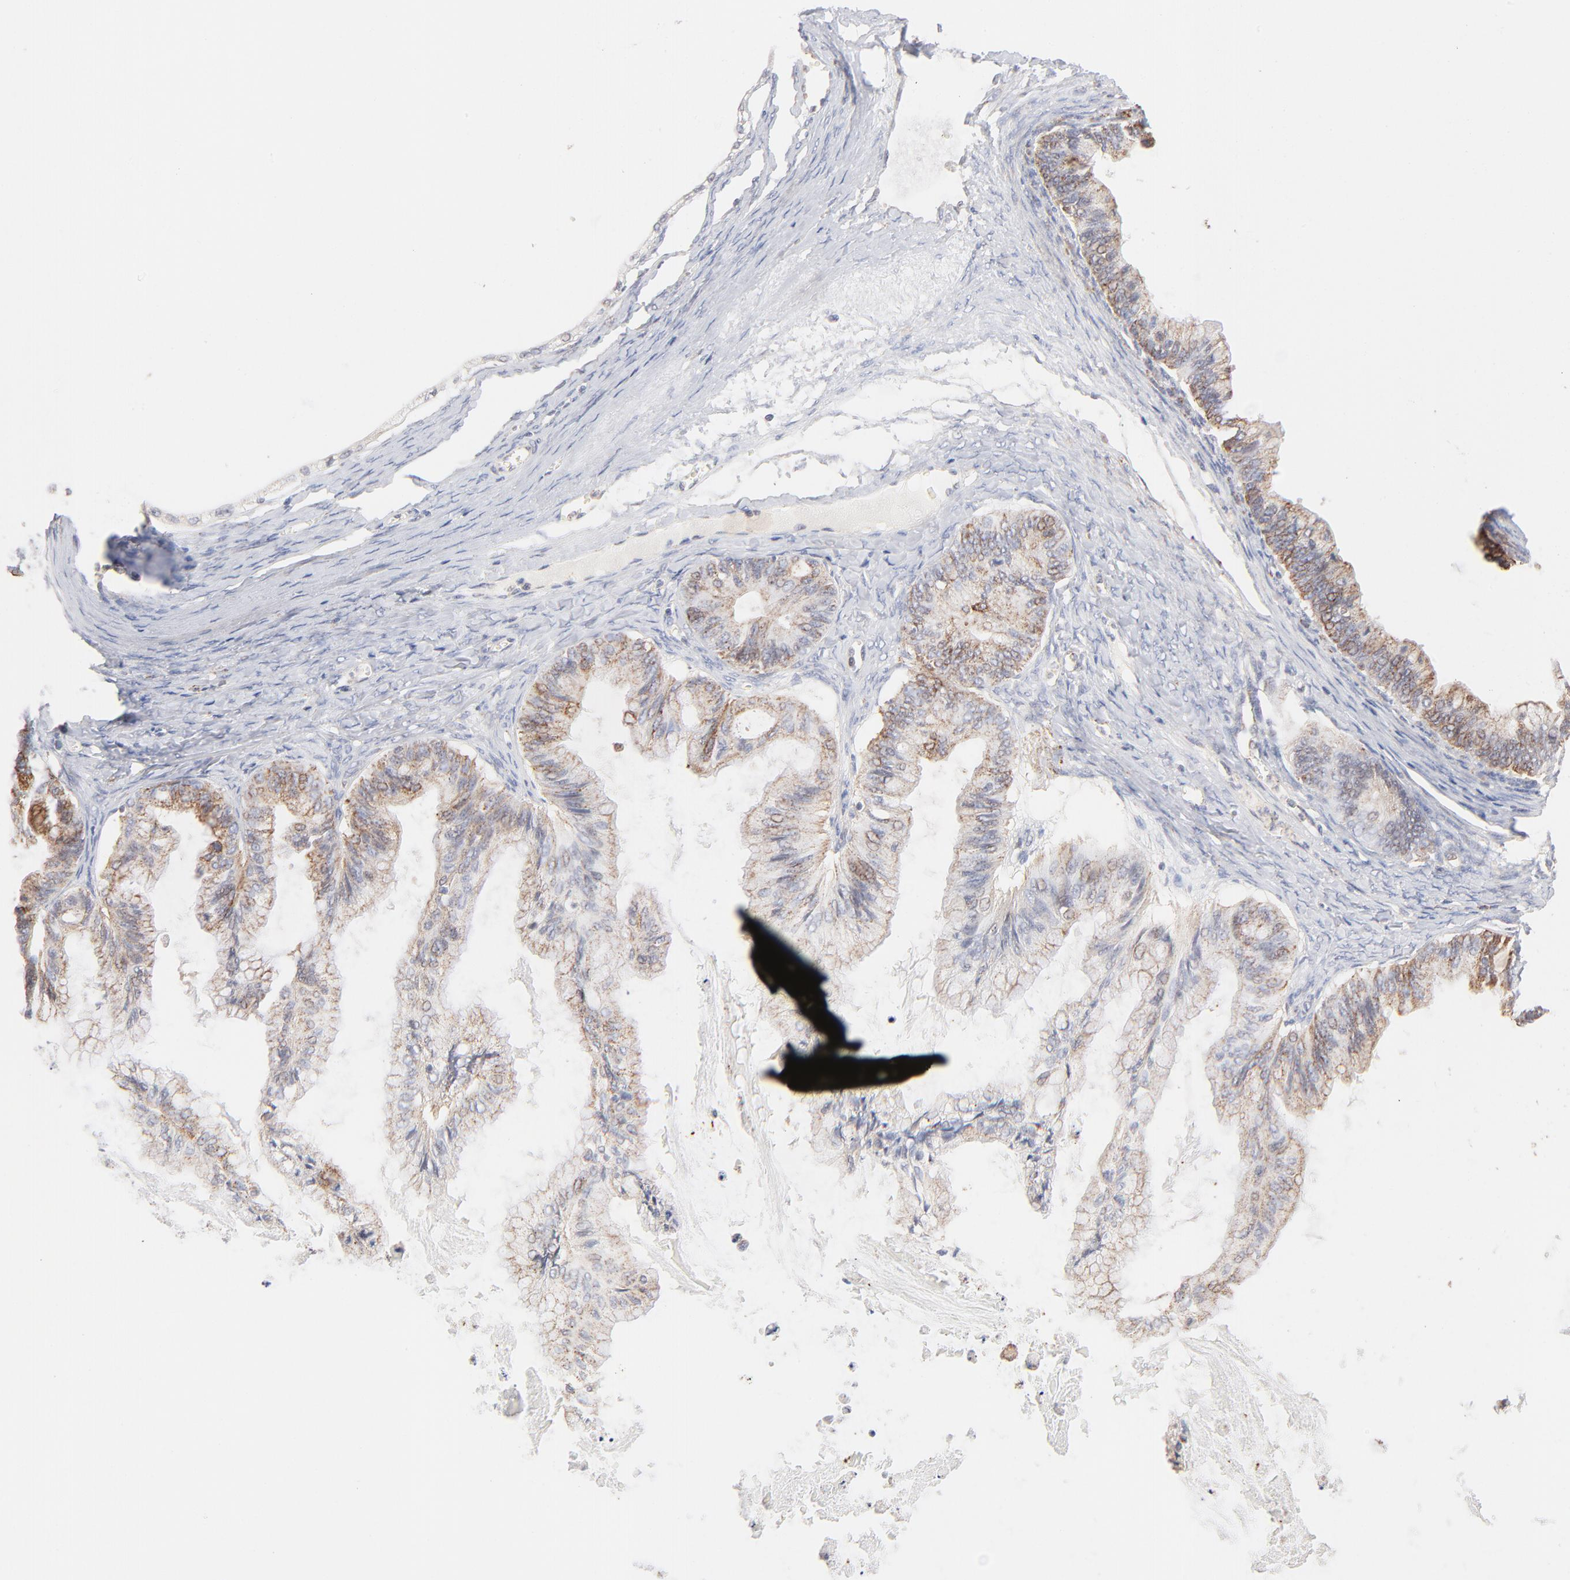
{"staining": {"intensity": "moderate", "quantity": ">75%", "location": "cytoplasmic/membranous"}, "tissue": "ovarian cancer", "cell_type": "Tumor cells", "image_type": "cancer", "snomed": [{"axis": "morphology", "description": "Cystadenocarcinoma, mucinous, NOS"}, {"axis": "topography", "description": "Ovary"}], "caption": "The image demonstrates immunohistochemical staining of ovarian mucinous cystadenocarcinoma. There is moderate cytoplasmic/membranous staining is identified in about >75% of tumor cells. The staining was performed using DAB to visualize the protein expression in brown, while the nuclei were stained in blue with hematoxylin (Magnification: 20x).", "gene": "CSPG4", "patient": {"sex": "female", "age": 57}}